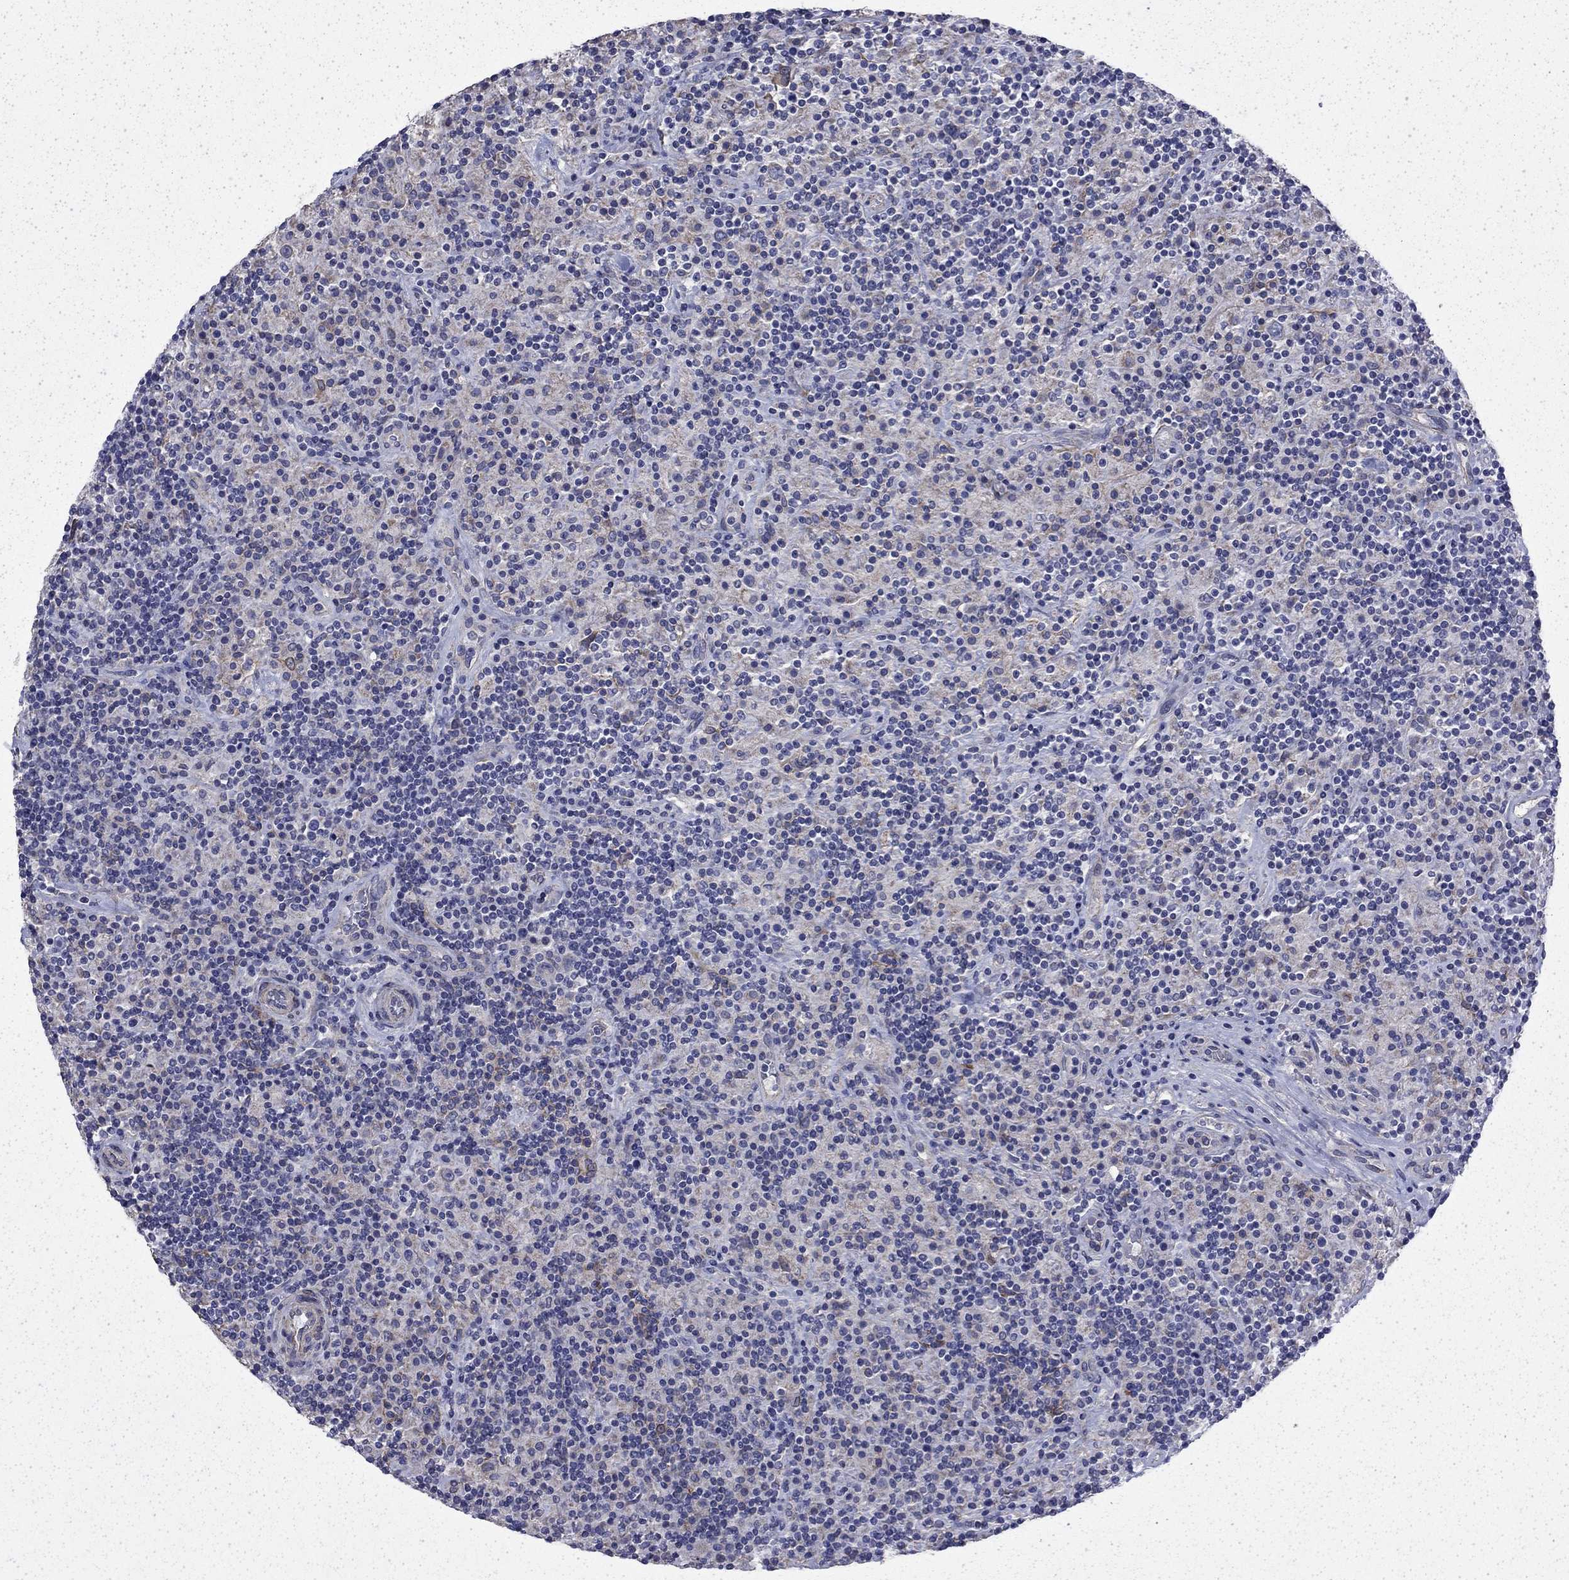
{"staining": {"intensity": "negative", "quantity": "none", "location": "none"}, "tissue": "lymphoma", "cell_type": "Tumor cells", "image_type": "cancer", "snomed": [{"axis": "morphology", "description": "Hodgkin's disease, NOS"}, {"axis": "topography", "description": "Lymph node"}], "caption": "The immunohistochemistry image has no significant staining in tumor cells of Hodgkin's disease tissue.", "gene": "DTNA", "patient": {"sex": "male", "age": 70}}